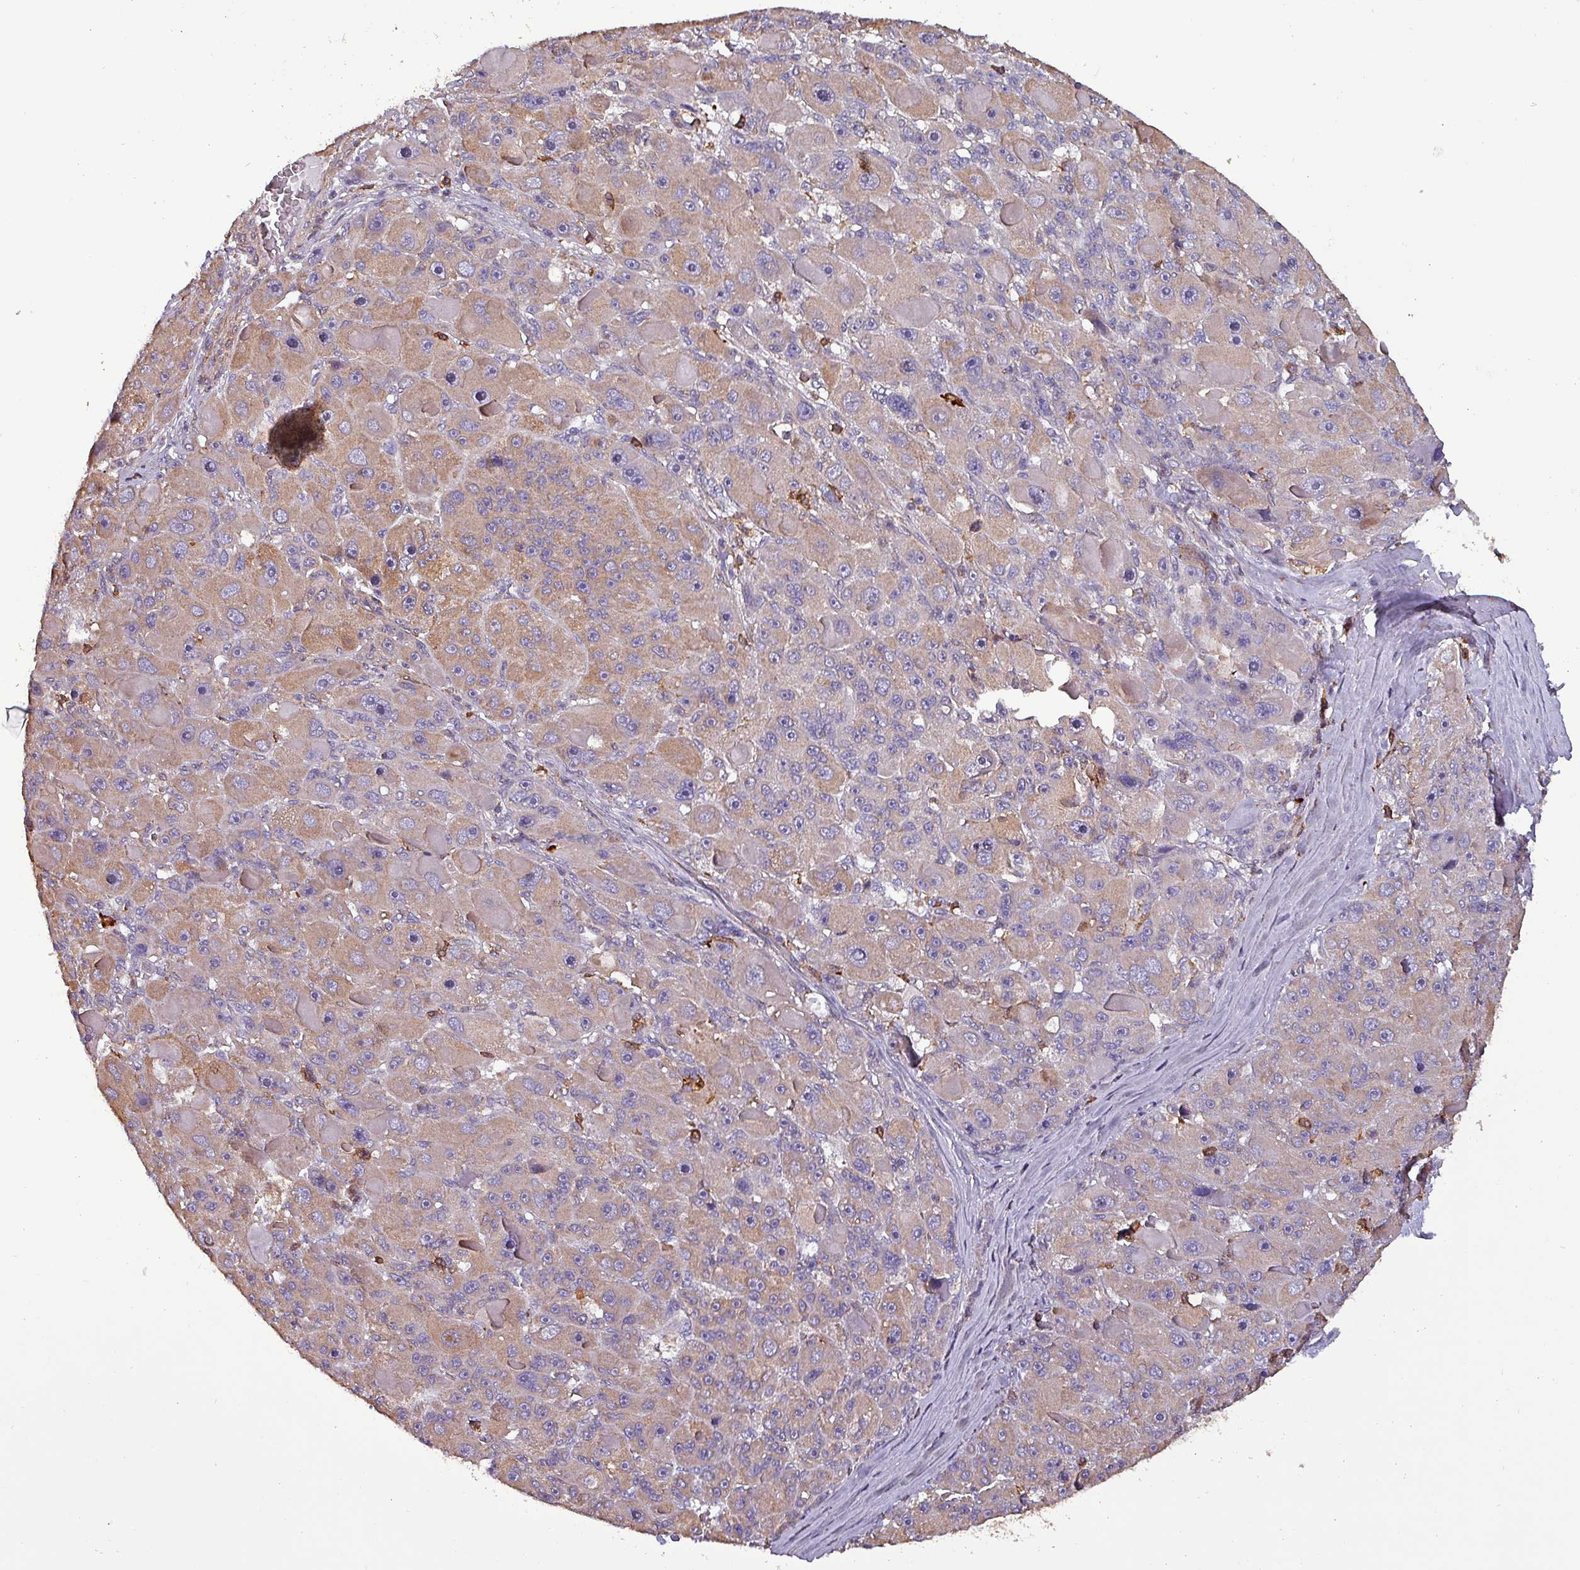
{"staining": {"intensity": "moderate", "quantity": "25%-75%", "location": "cytoplasmic/membranous"}, "tissue": "liver cancer", "cell_type": "Tumor cells", "image_type": "cancer", "snomed": [{"axis": "morphology", "description": "Carcinoma, Hepatocellular, NOS"}, {"axis": "topography", "description": "Liver"}], "caption": "Protein staining of liver hepatocellular carcinoma tissue demonstrates moderate cytoplasmic/membranous positivity in approximately 25%-75% of tumor cells.", "gene": "SCIN", "patient": {"sex": "male", "age": 76}}